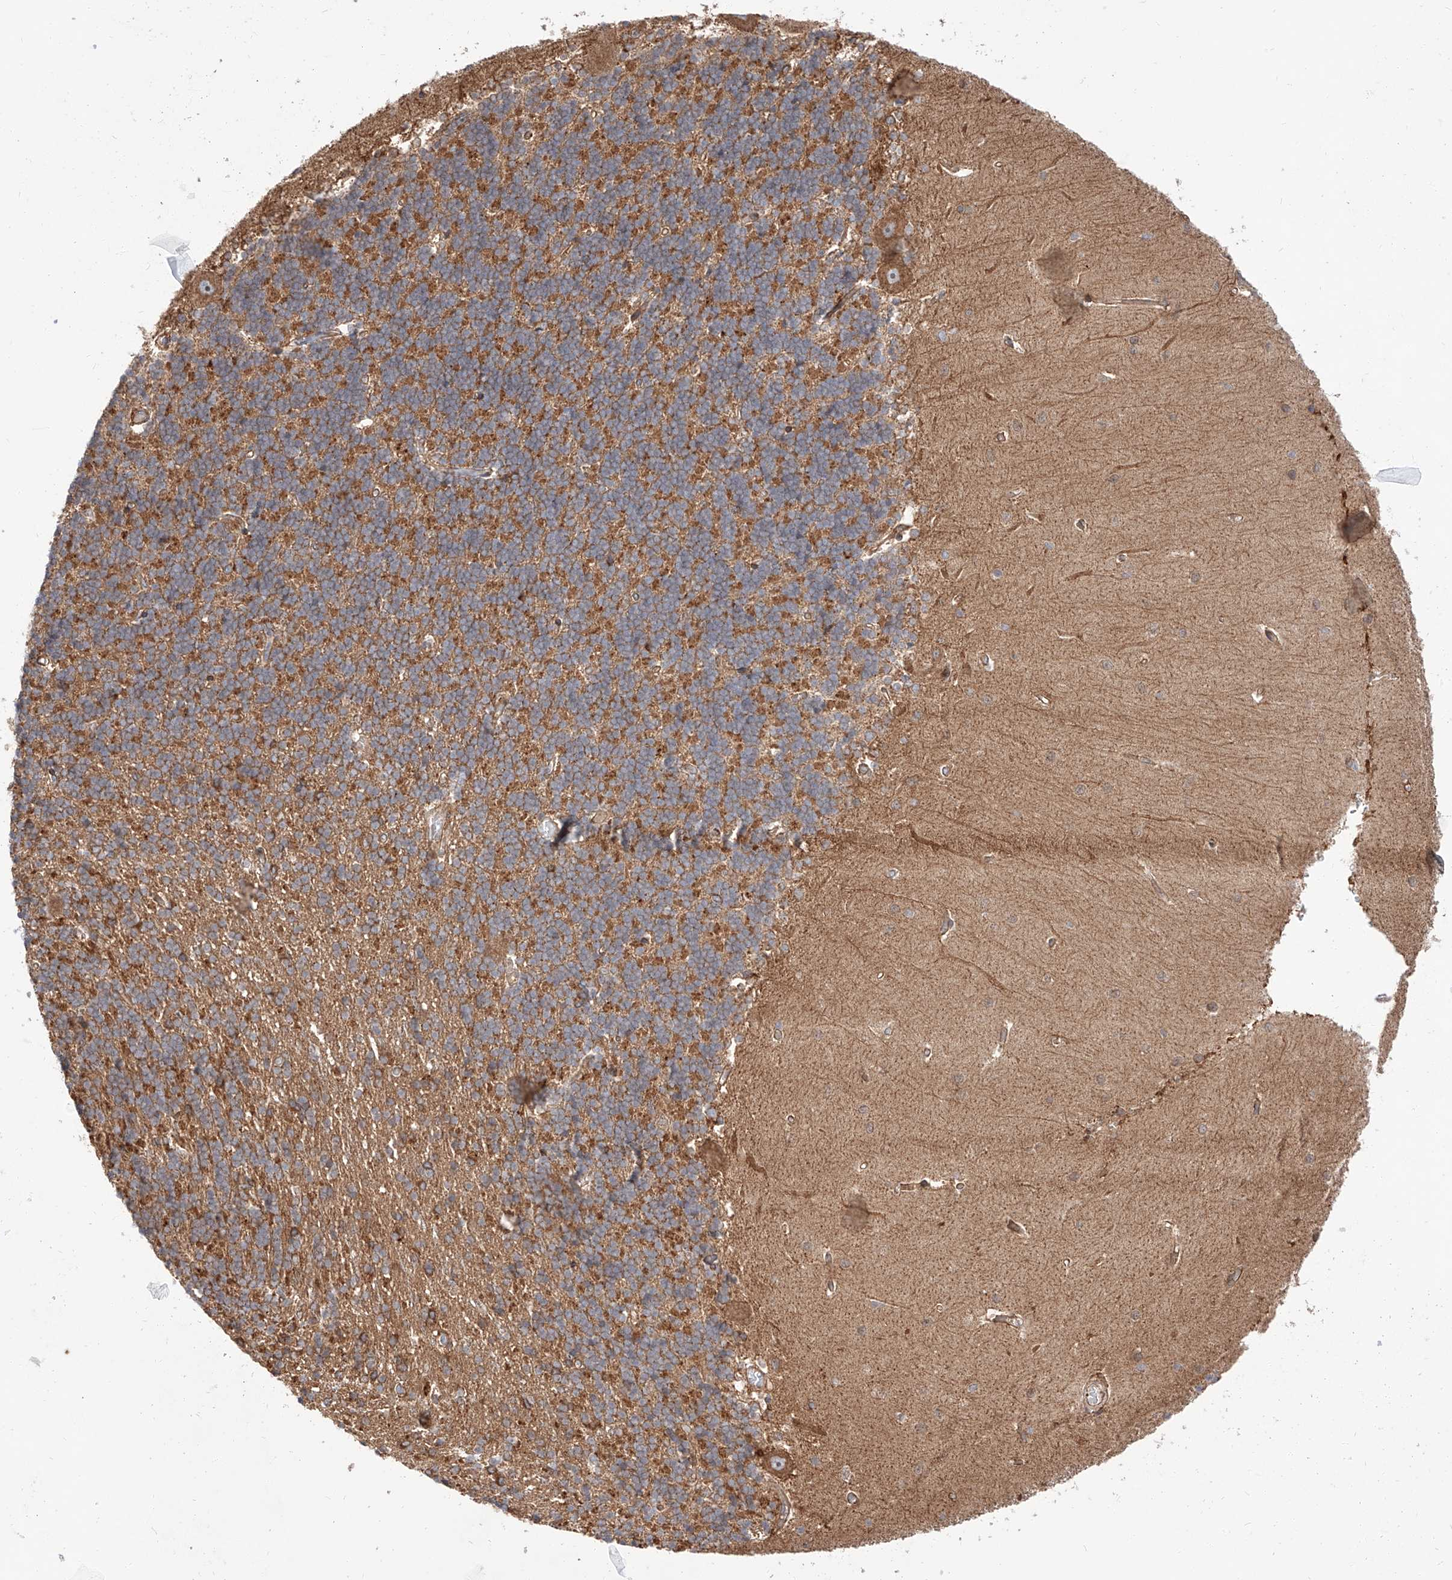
{"staining": {"intensity": "moderate", "quantity": ">75%", "location": "cytoplasmic/membranous"}, "tissue": "cerebellum", "cell_type": "Cells in granular layer", "image_type": "normal", "snomed": [{"axis": "morphology", "description": "Normal tissue, NOS"}, {"axis": "topography", "description": "Cerebellum"}], "caption": "Protein staining by immunohistochemistry (IHC) exhibits moderate cytoplasmic/membranous positivity in about >75% of cells in granular layer in unremarkable cerebellum.", "gene": "ISCA2", "patient": {"sex": "male", "age": 37}}